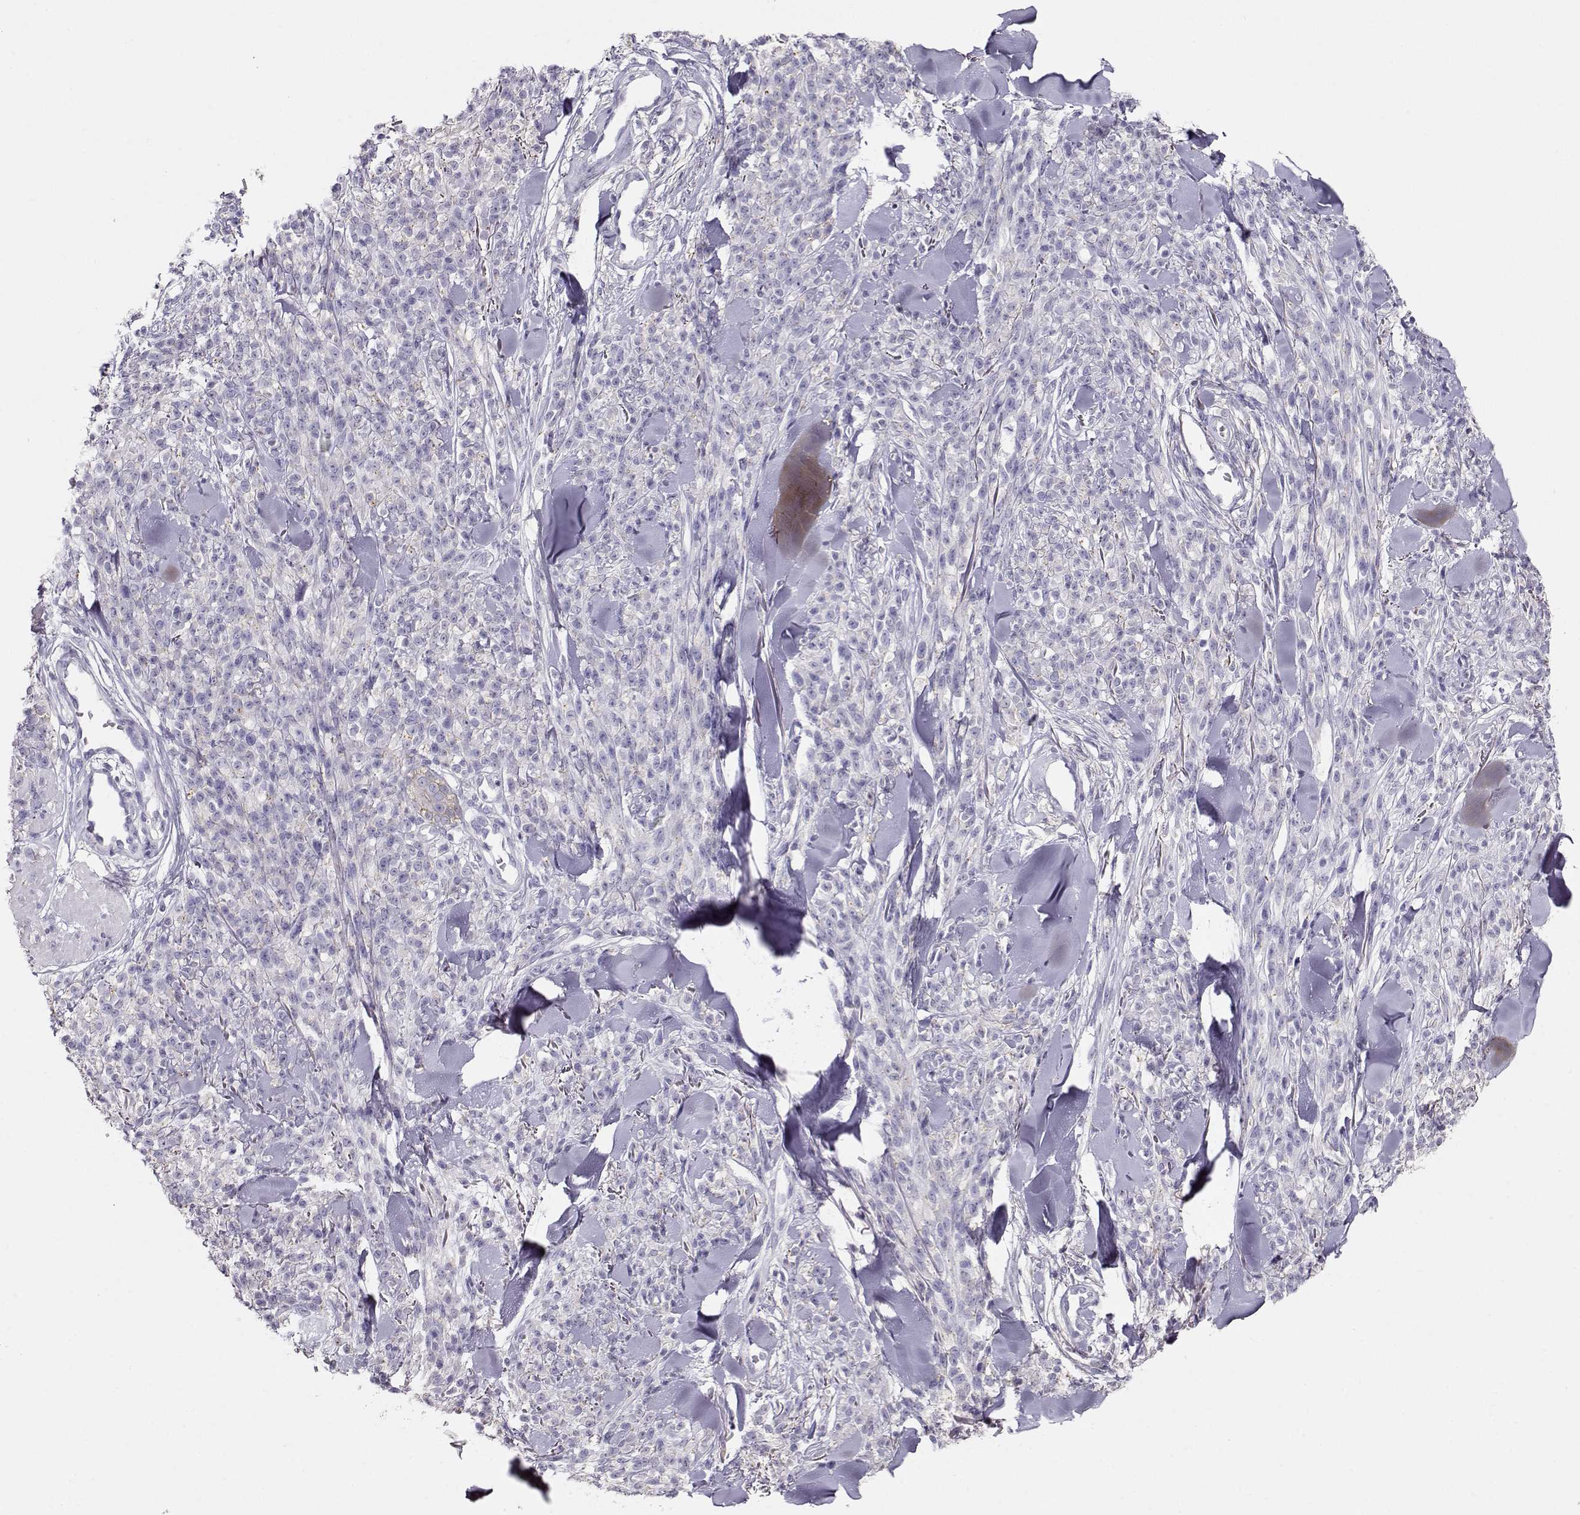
{"staining": {"intensity": "negative", "quantity": "none", "location": "none"}, "tissue": "melanoma", "cell_type": "Tumor cells", "image_type": "cancer", "snomed": [{"axis": "morphology", "description": "Malignant melanoma, NOS"}, {"axis": "topography", "description": "Skin"}, {"axis": "topography", "description": "Skin of trunk"}], "caption": "Human malignant melanoma stained for a protein using IHC demonstrates no expression in tumor cells.", "gene": "NDRG4", "patient": {"sex": "male", "age": 74}}